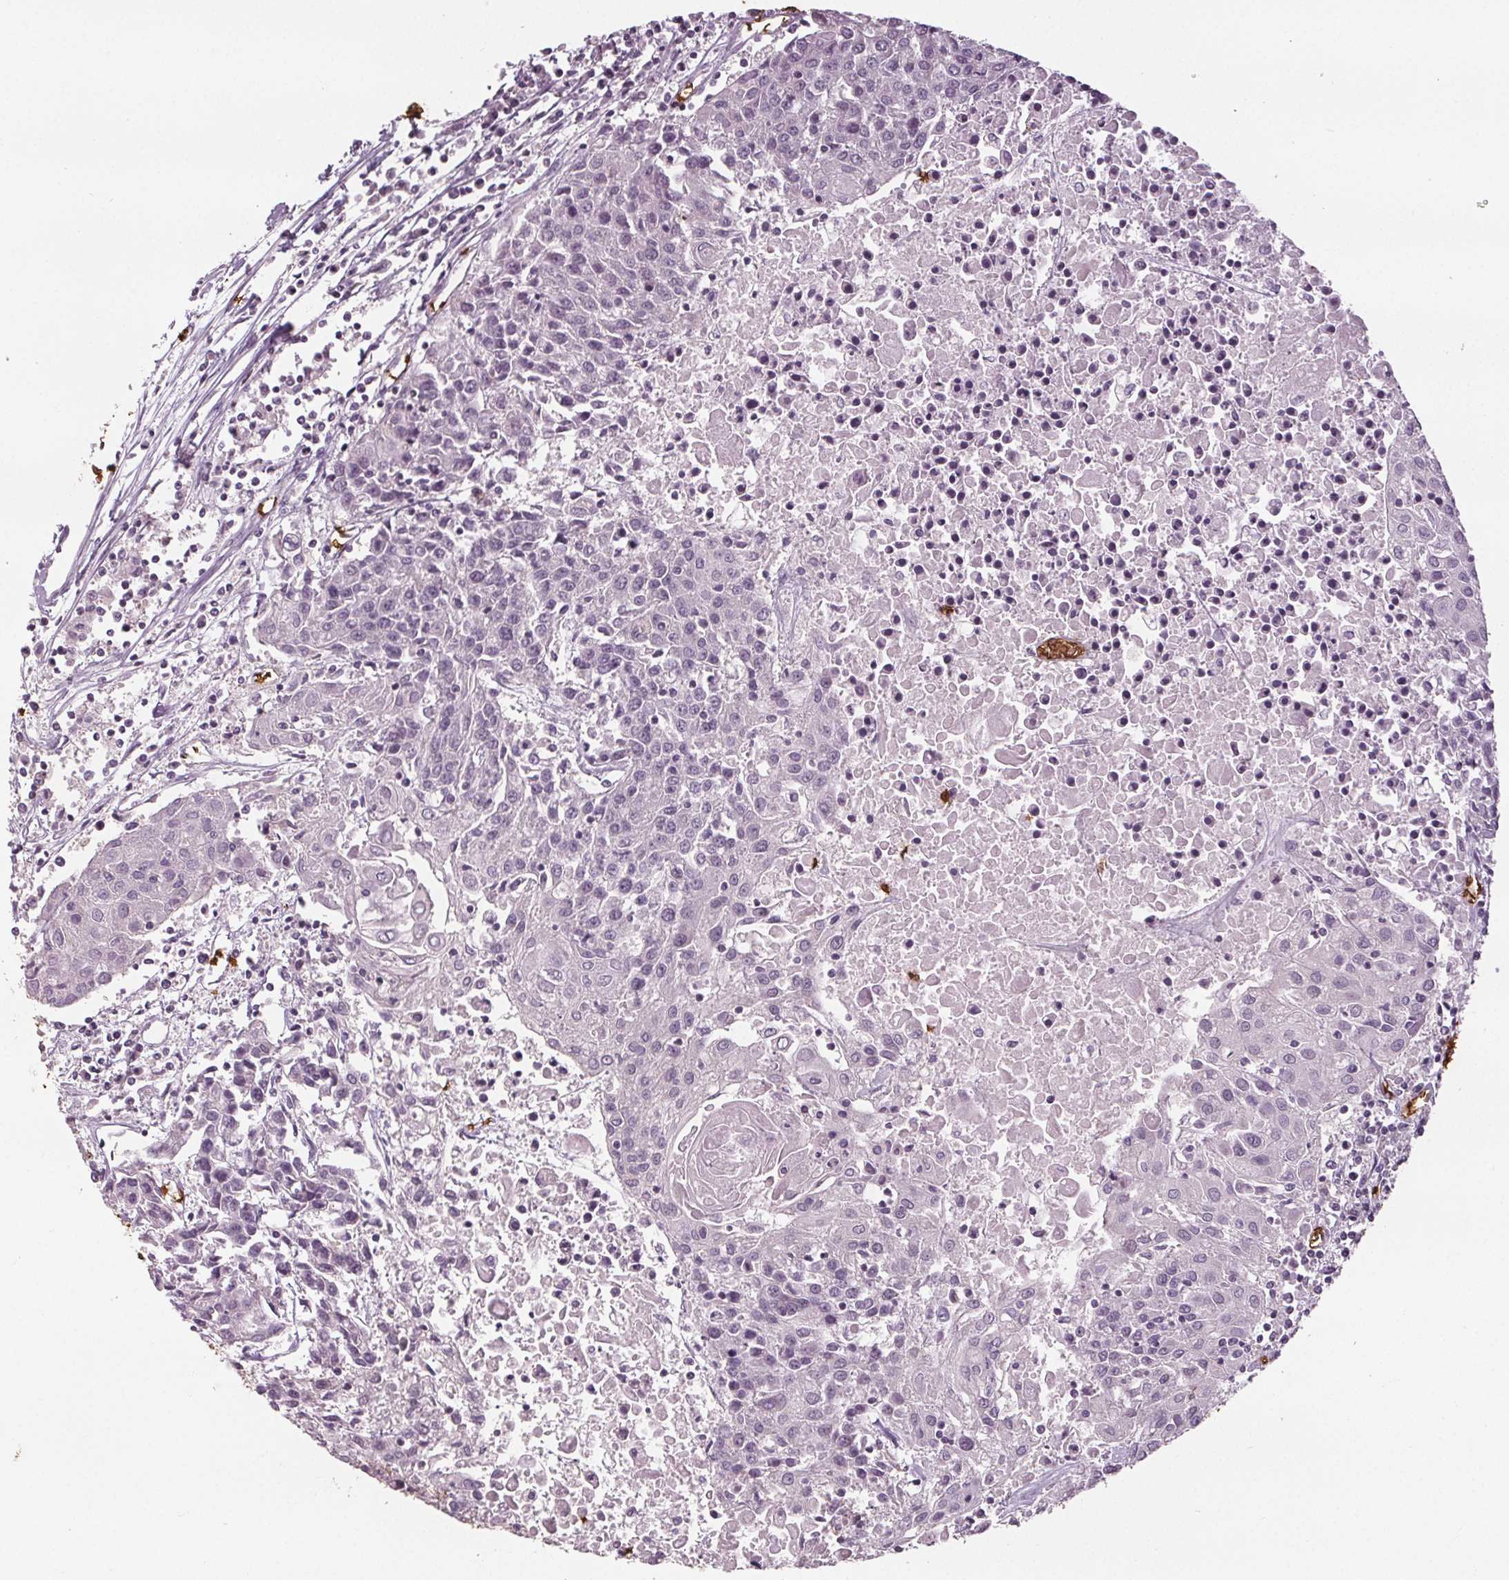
{"staining": {"intensity": "negative", "quantity": "none", "location": "none"}, "tissue": "urothelial cancer", "cell_type": "Tumor cells", "image_type": "cancer", "snomed": [{"axis": "morphology", "description": "Urothelial carcinoma, High grade"}, {"axis": "topography", "description": "Urinary bladder"}], "caption": "Protein analysis of urothelial cancer displays no significant expression in tumor cells. The staining is performed using DAB brown chromogen with nuclei counter-stained in using hematoxylin.", "gene": "SLC4A1", "patient": {"sex": "female", "age": 85}}